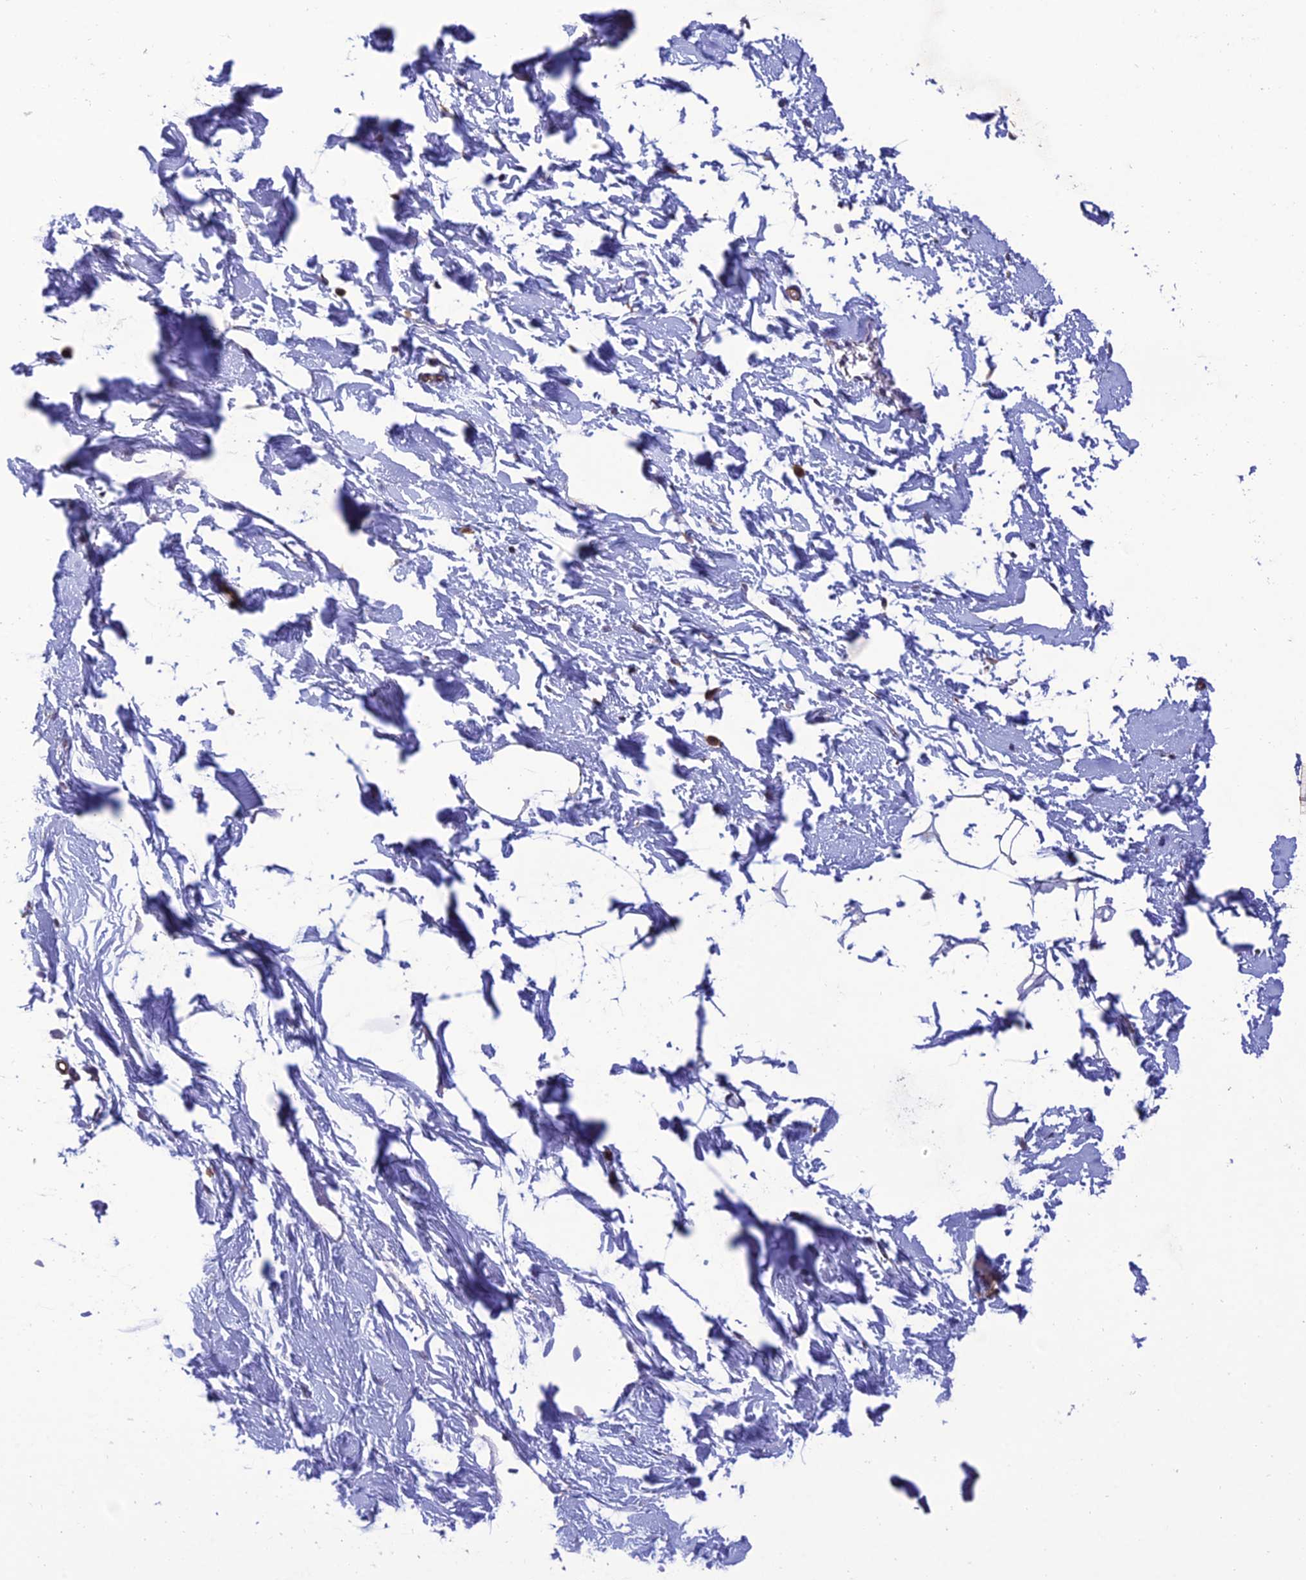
{"staining": {"intensity": "negative", "quantity": "none", "location": "none"}, "tissue": "adipose tissue", "cell_type": "Adipocytes", "image_type": "normal", "snomed": [{"axis": "morphology", "description": "Normal tissue, NOS"}, {"axis": "topography", "description": "Breast"}], "caption": "The micrograph reveals no staining of adipocytes in benign adipose tissue. (Immunohistochemistry (ihc), brightfield microscopy, high magnification).", "gene": "FAM76A", "patient": {"sex": "female", "age": 23}}